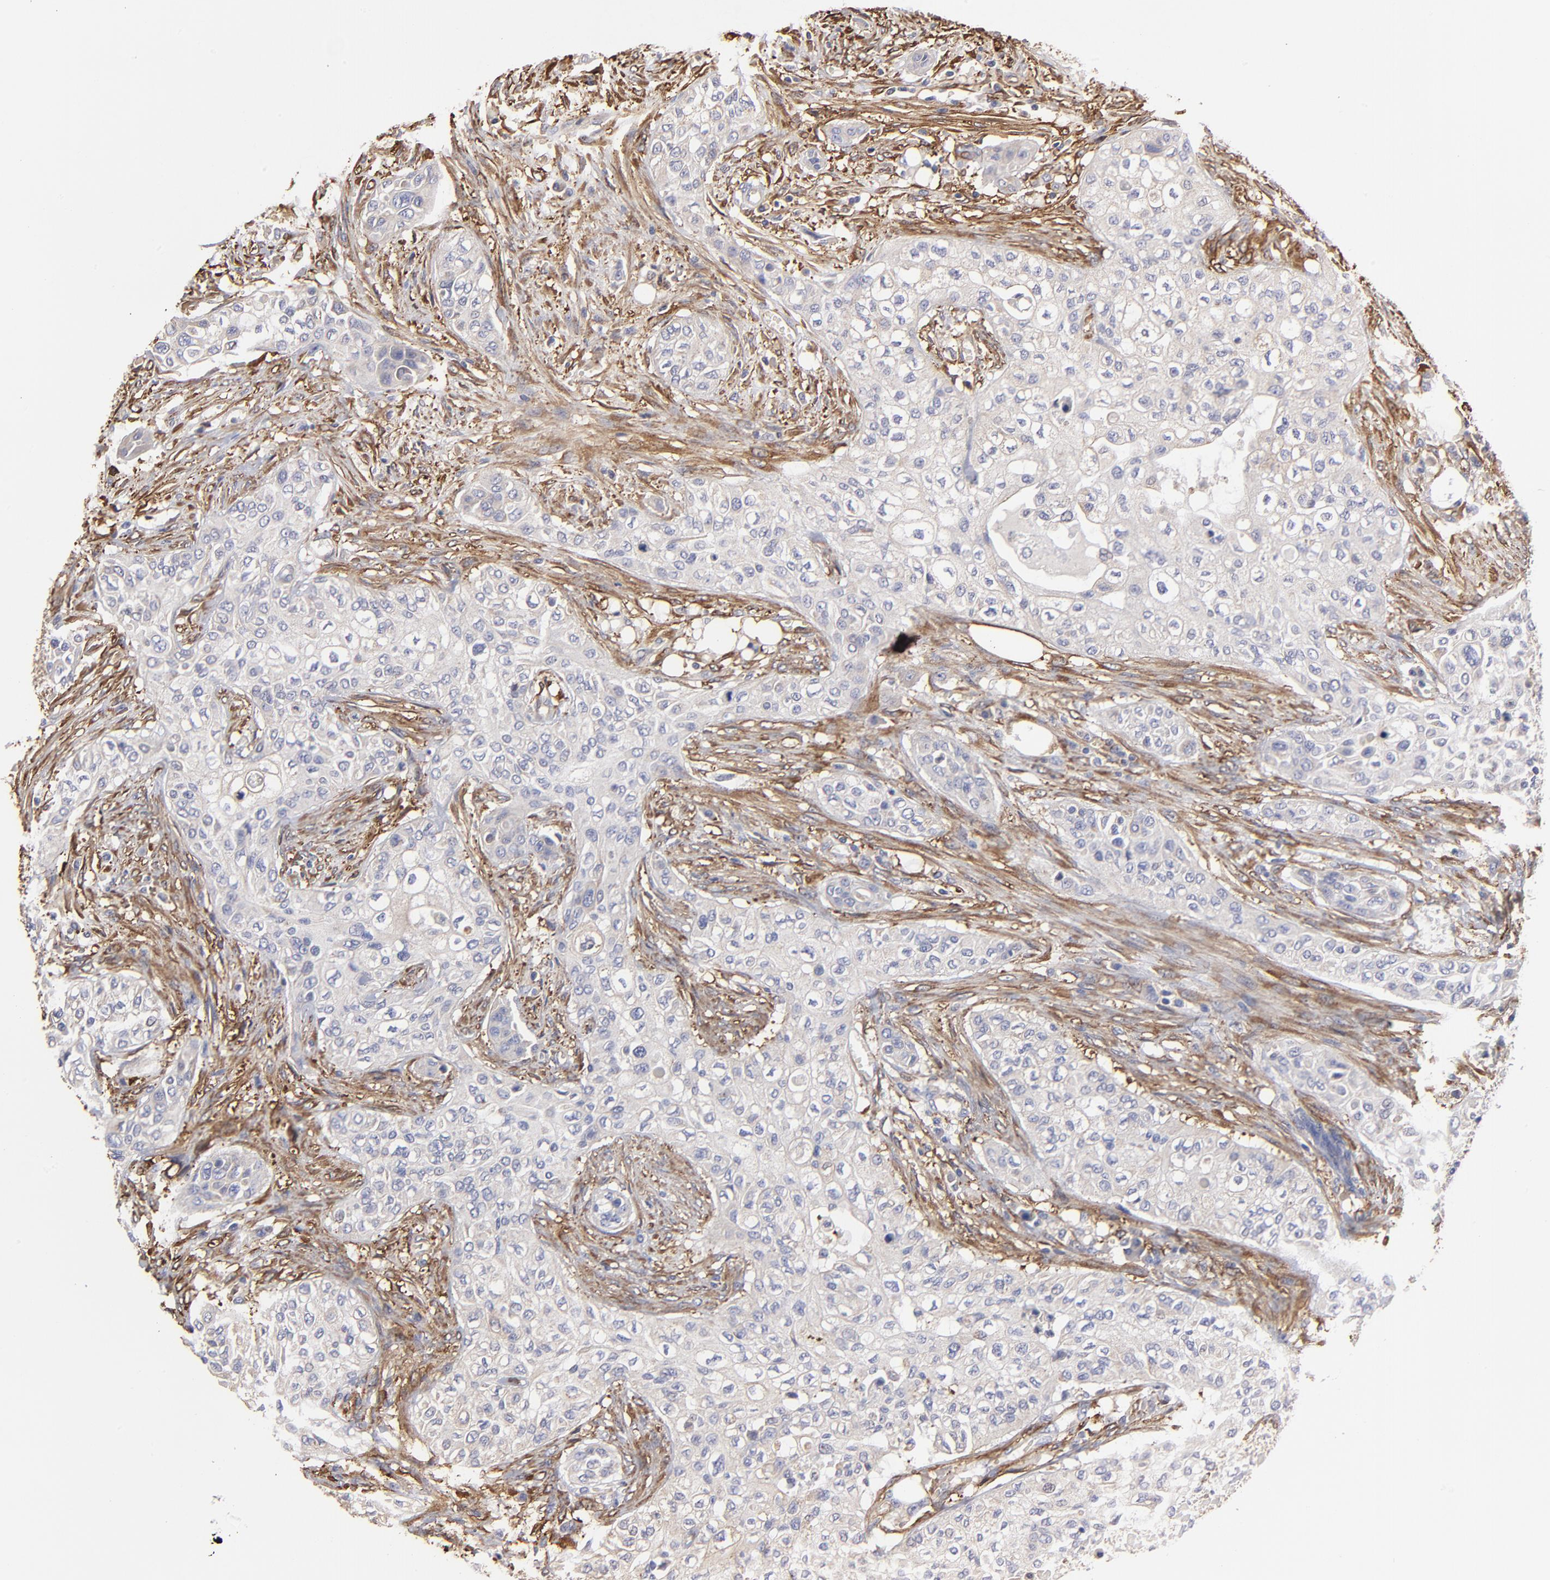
{"staining": {"intensity": "negative", "quantity": "none", "location": "none"}, "tissue": "urothelial cancer", "cell_type": "Tumor cells", "image_type": "cancer", "snomed": [{"axis": "morphology", "description": "Urothelial carcinoma, High grade"}, {"axis": "topography", "description": "Urinary bladder"}], "caption": "A high-resolution image shows IHC staining of high-grade urothelial carcinoma, which exhibits no significant positivity in tumor cells.", "gene": "CILP", "patient": {"sex": "male", "age": 74}}